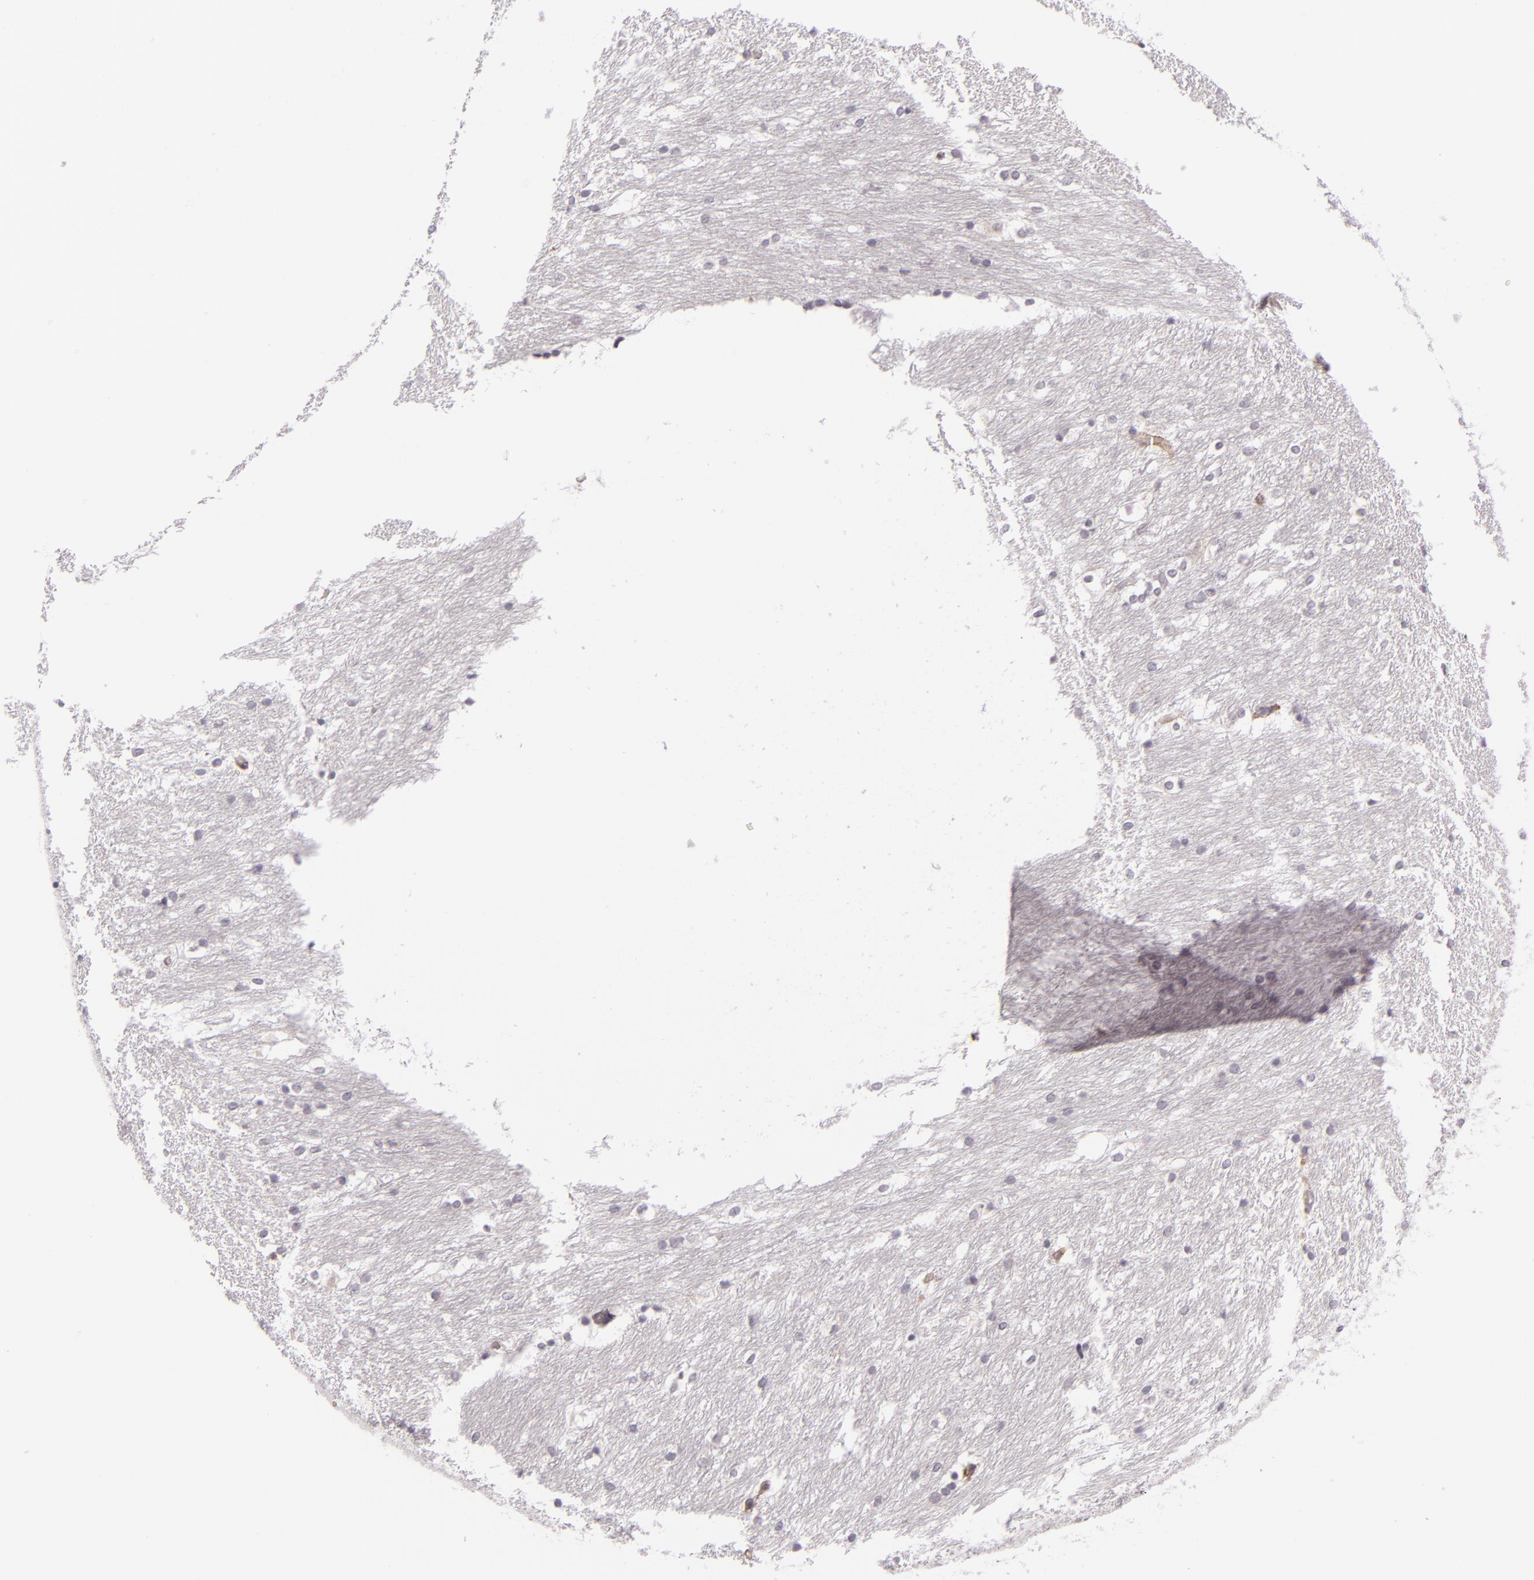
{"staining": {"intensity": "negative", "quantity": "none", "location": "none"}, "tissue": "caudate", "cell_type": "Glial cells", "image_type": "normal", "snomed": [{"axis": "morphology", "description": "Normal tissue, NOS"}, {"axis": "topography", "description": "Lateral ventricle wall"}], "caption": "Immunohistochemical staining of unremarkable caudate shows no significant staining in glial cells. The staining is performed using DAB (3,3'-diaminobenzidine) brown chromogen with nuclei counter-stained in using hematoxylin.", "gene": "DAG1", "patient": {"sex": "female", "age": 19}}